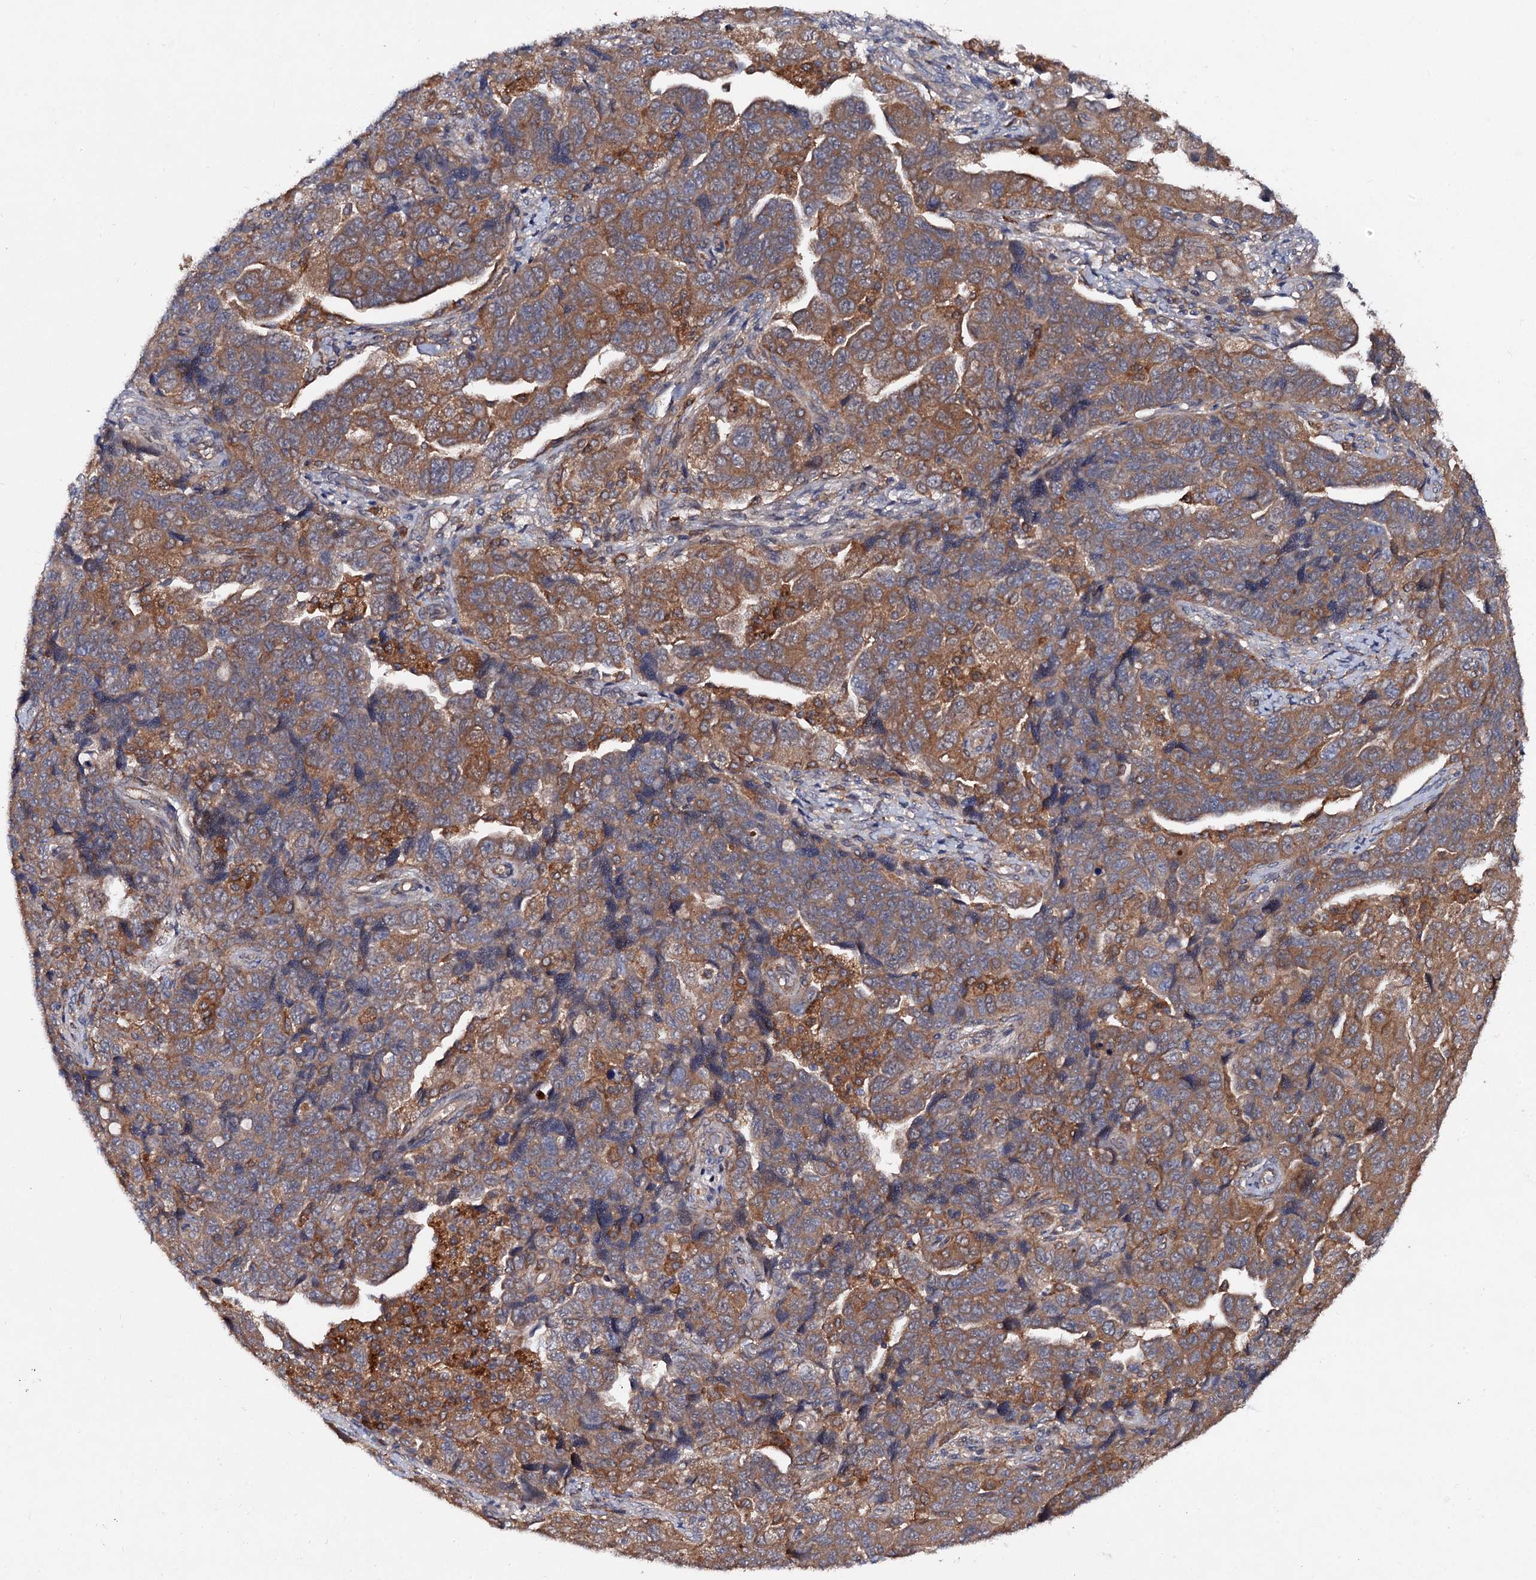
{"staining": {"intensity": "moderate", "quantity": ">75%", "location": "cytoplasmic/membranous"}, "tissue": "ovarian cancer", "cell_type": "Tumor cells", "image_type": "cancer", "snomed": [{"axis": "morphology", "description": "Carcinoma, NOS"}, {"axis": "morphology", "description": "Cystadenocarcinoma, serous, NOS"}, {"axis": "topography", "description": "Ovary"}], "caption": "IHC micrograph of neoplastic tissue: ovarian cancer (serous cystadenocarcinoma) stained using IHC demonstrates medium levels of moderate protein expression localized specifically in the cytoplasmic/membranous of tumor cells, appearing as a cytoplasmic/membranous brown color.", "gene": "VPS29", "patient": {"sex": "female", "age": 69}}